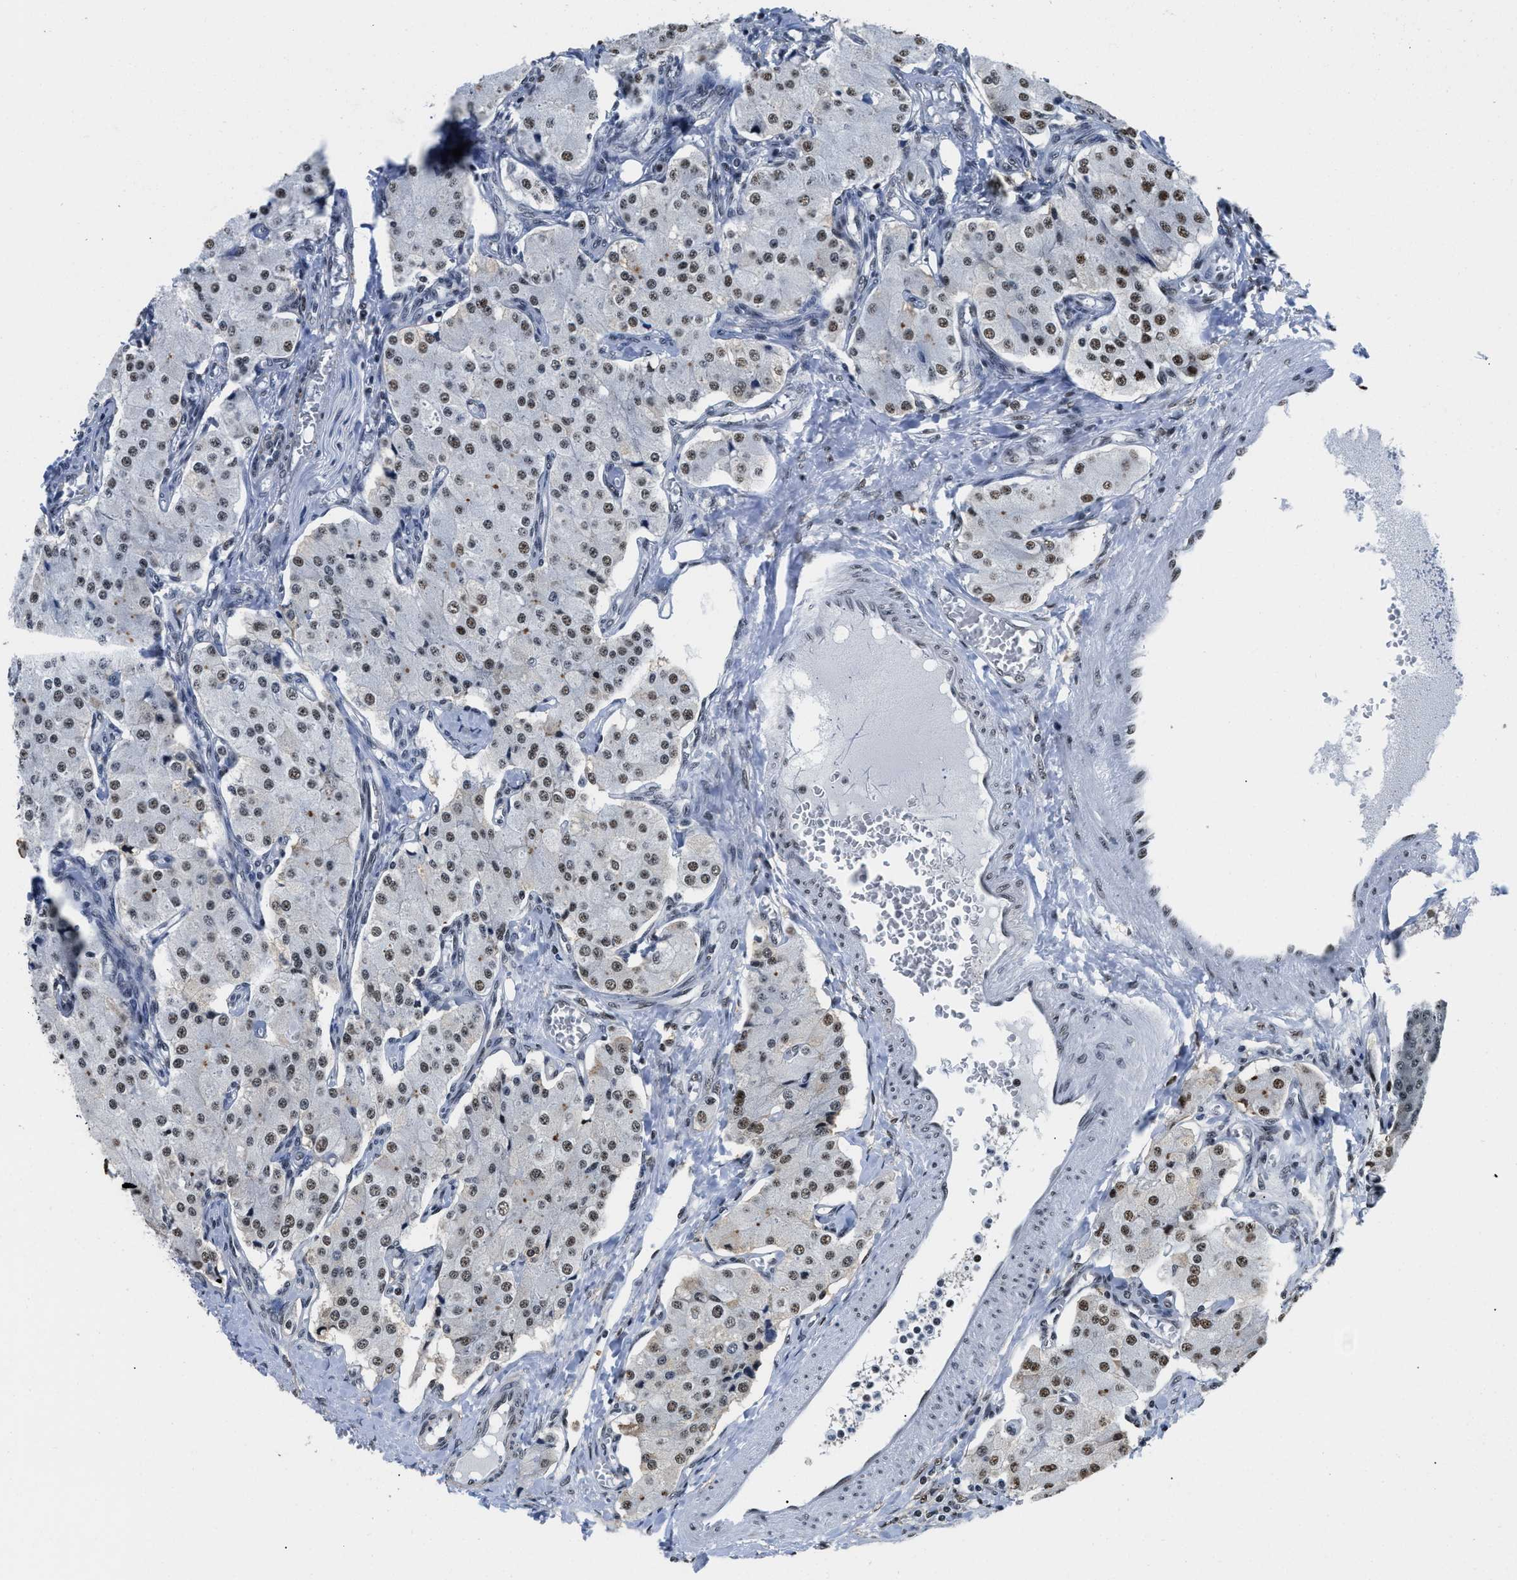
{"staining": {"intensity": "moderate", "quantity": ">75%", "location": "nuclear"}, "tissue": "carcinoid", "cell_type": "Tumor cells", "image_type": "cancer", "snomed": [{"axis": "morphology", "description": "Carcinoid, malignant, NOS"}, {"axis": "topography", "description": "Colon"}], "caption": "Tumor cells demonstrate medium levels of moderate nuclear expression in approximately >75% of cells in human carcinoid. (DAB IHC, brown staining for protein, blue staining for nuclei).", "gene": "HNRNPH2", "patient": {"sex": "female", "age": 52}}